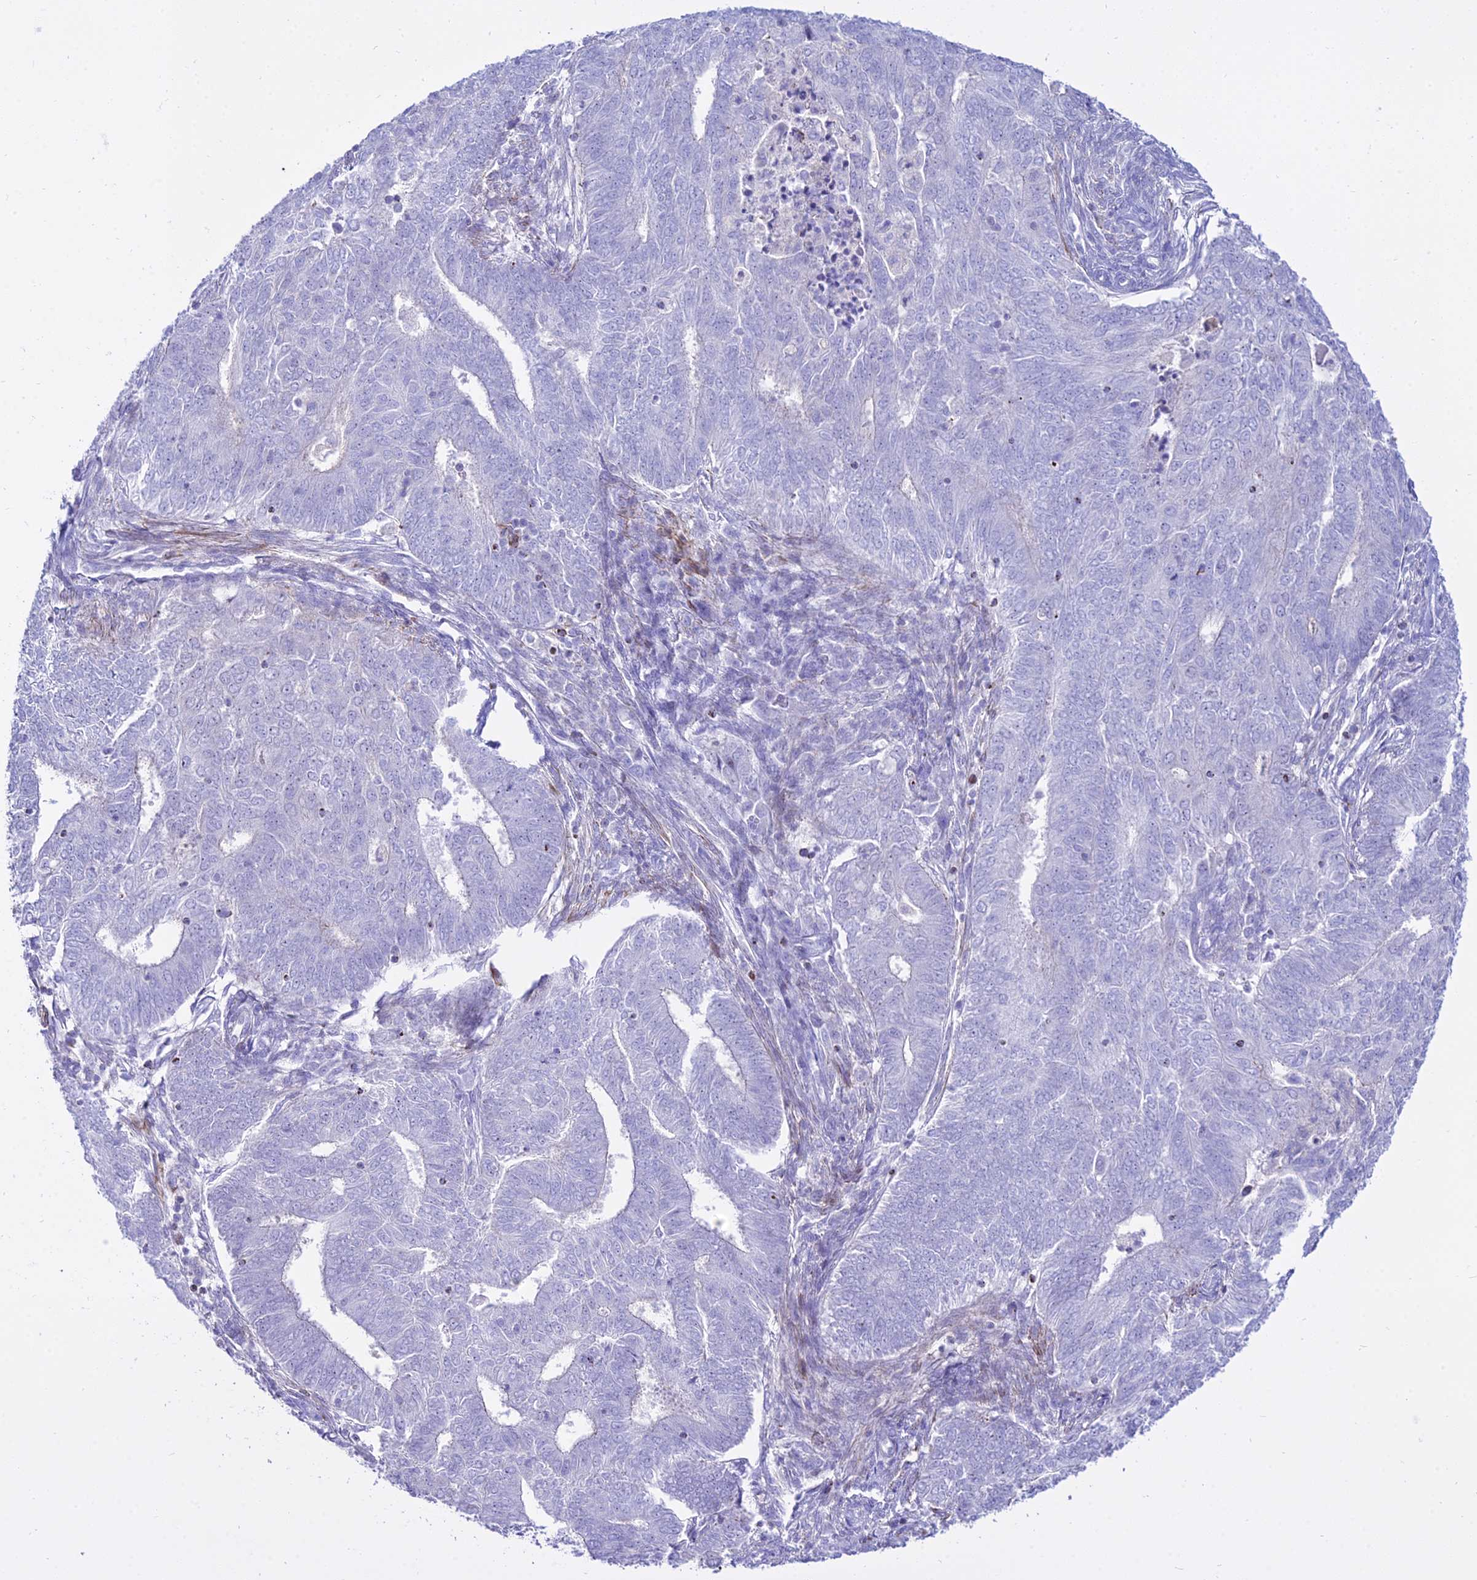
{"staining": {"intensity": "negative", "quantity": "none", "location": "none"}, "tissue": "endometrial cancer", "cell_type": "Tumor cells", "image_type": "cancer", "snomed": [{"axis": "morphology", "description": "Adenocarcinoma, NOS"}, {"axis": "topography", "description": "Endometrium"}], "caption": "The IHC image has no significant expression in tumor cells of endometrial adenocarcinoma tissue. (Brightfield microscopy of DAB (3,3'-diaminobenzidine) immunohistochemistry (IHC) at high magnification).", "gene": "DLX1", "patient": {"sex": "female", "age": 62}}